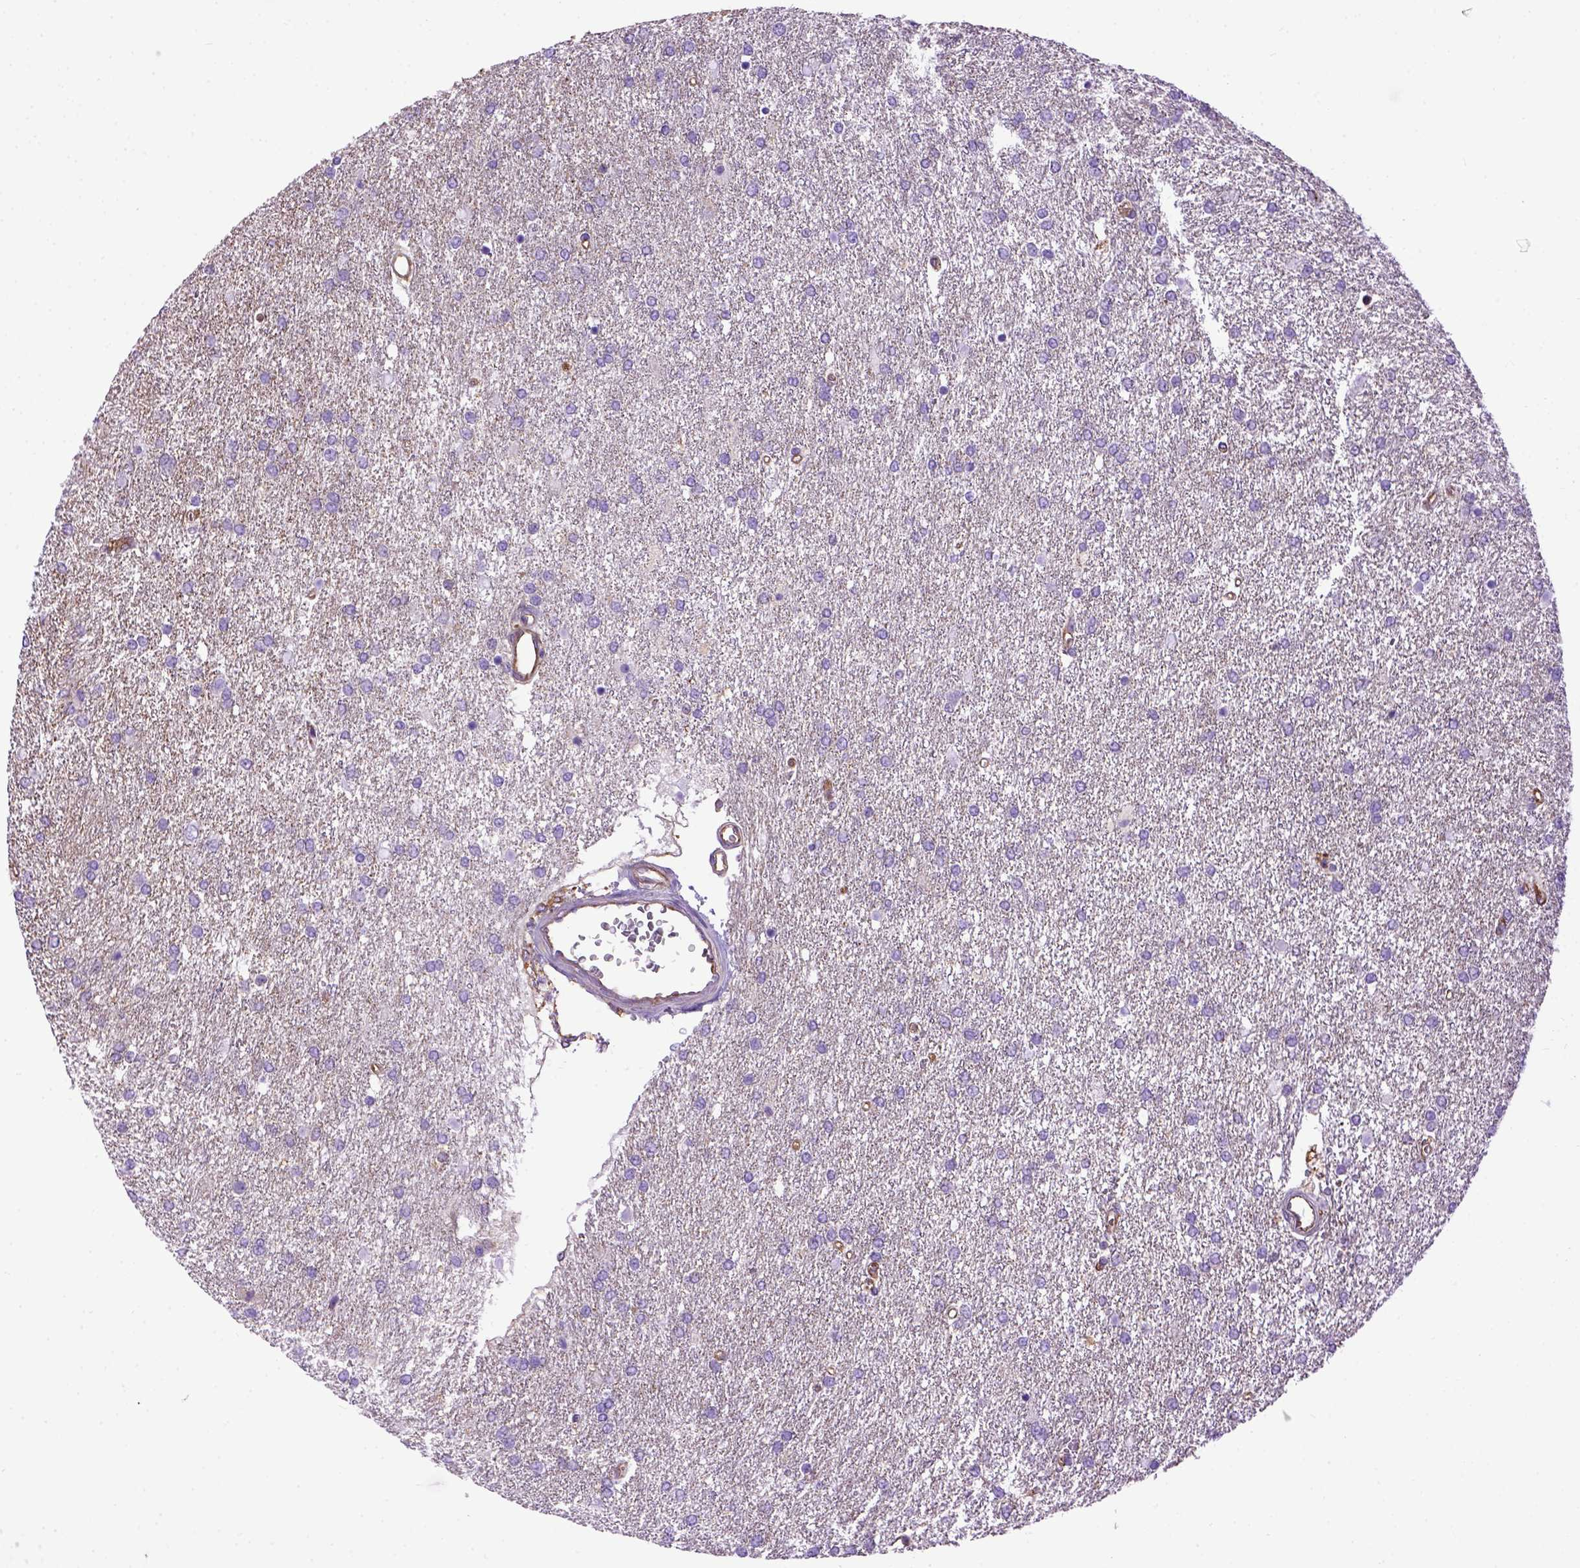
{"staining": {"intensity": "negative", "quantity": "none", "location": "none"}, "tissue": "glioma", "cell_type": "Tumor cells", "image_type": "cancer", "snomed": [{"axis": "morphology", "description": "Glioma, malignant, High grade"}, {"axis": "topography", "description": "Brain"}], "caption": "An image of glioma stained for a protein reveals no brown staining in tumor cells.", "gene": "MVP", "patient": {"sex": "female", "age": 61}}